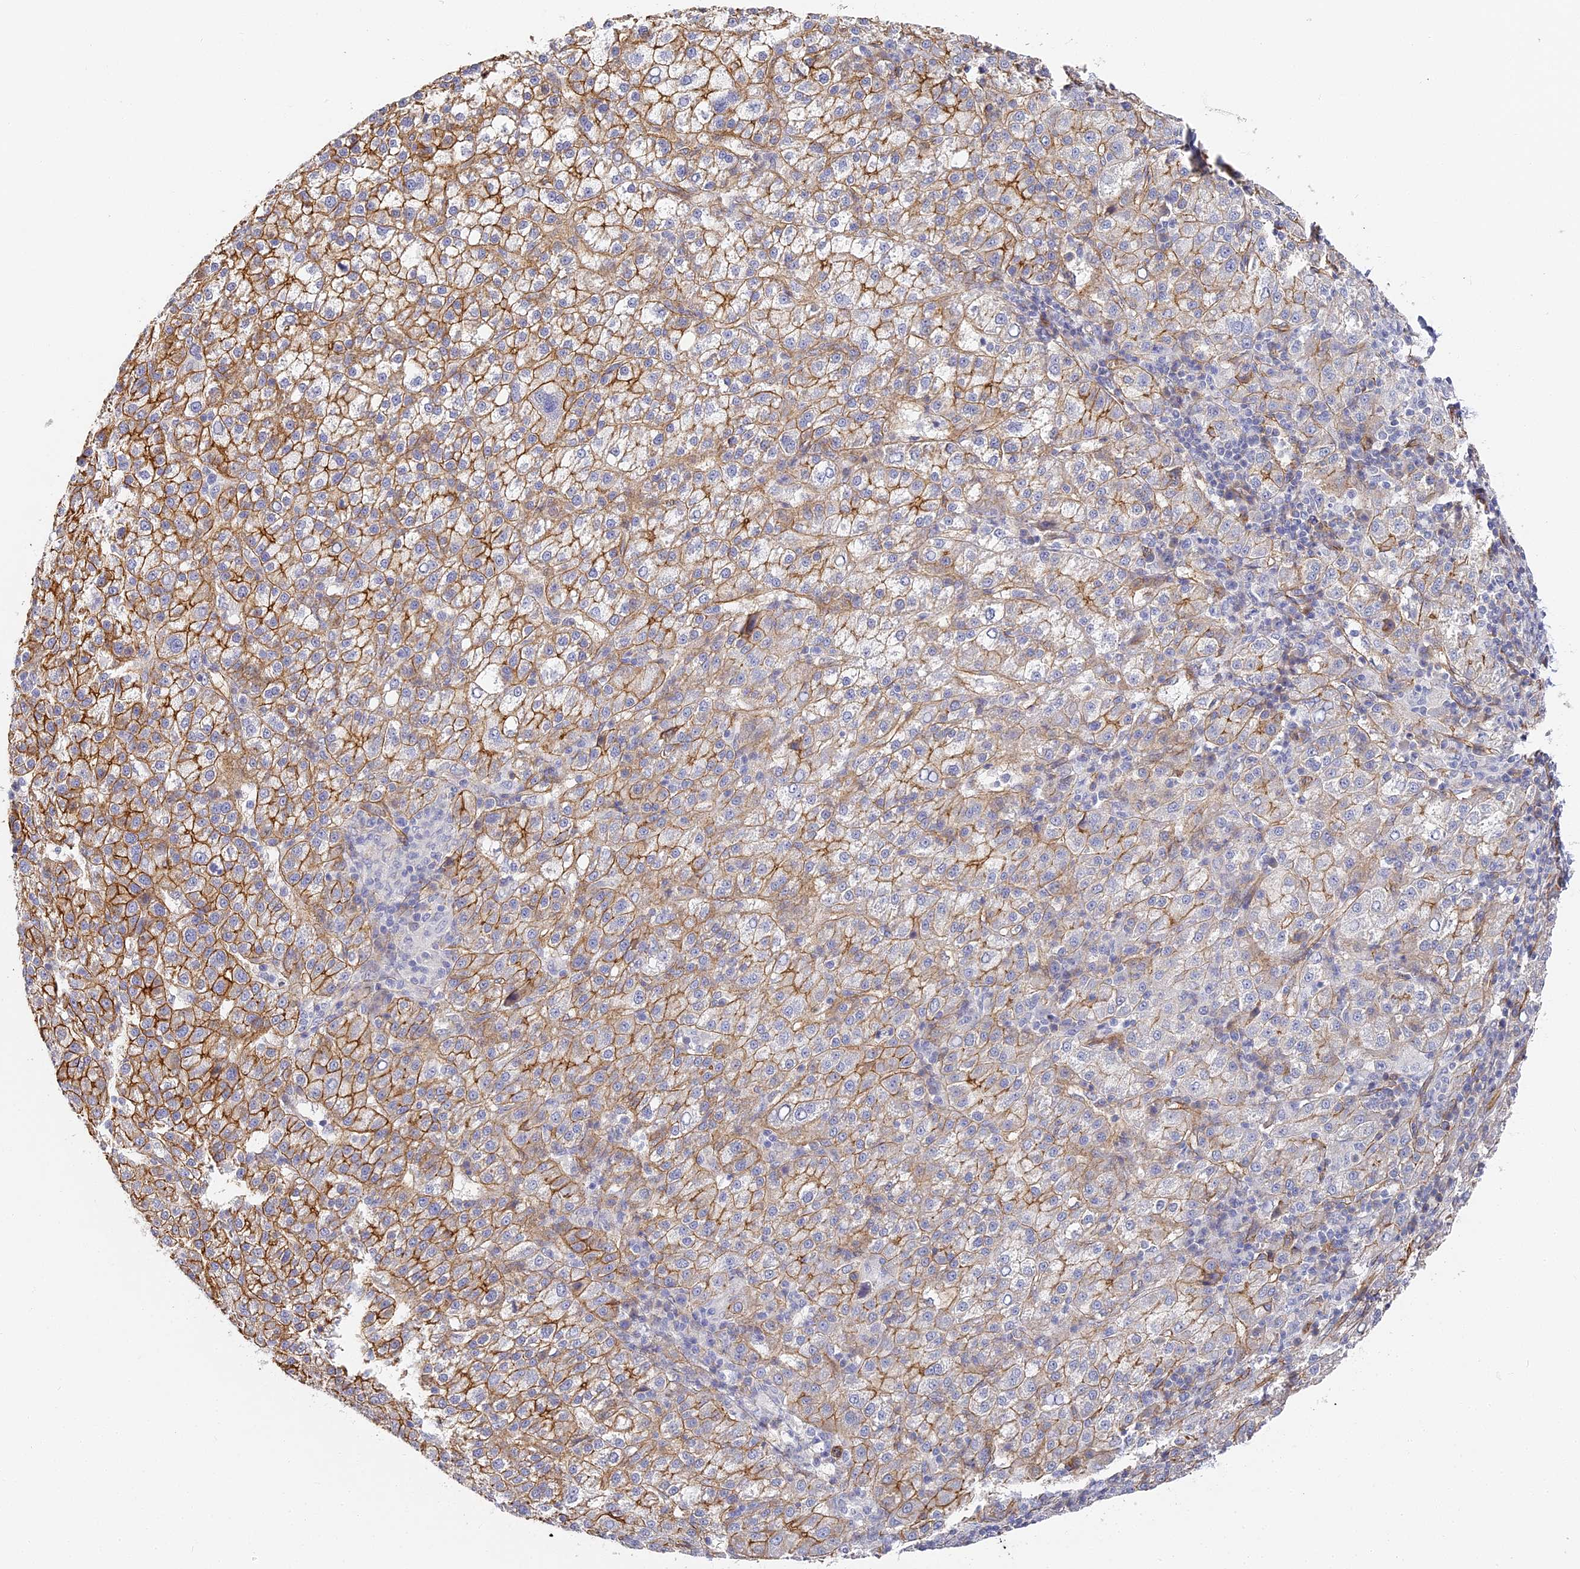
{"staining": {"intensity": "moderate", "quantity": "25%-75%", "location": "cytoplasmic/membranous"}, "tissue": "liver cancer", "cell_type": "Tumor cells", "image_type": "cancer", "snomed": [{"axis": "morphology", "description": "Carcinoma, Hepatocellular, NOS"}, {"axis": "topography", "description": "Liver"}], "caption": "This image exhibits IHC staining of liver cancer, with medium moderate cytoplasmic/membranous staining in approximately 25%-75% of tumor cells.", "gene": "CCDC30", "patient": {"sex": "female", "age": 58}}